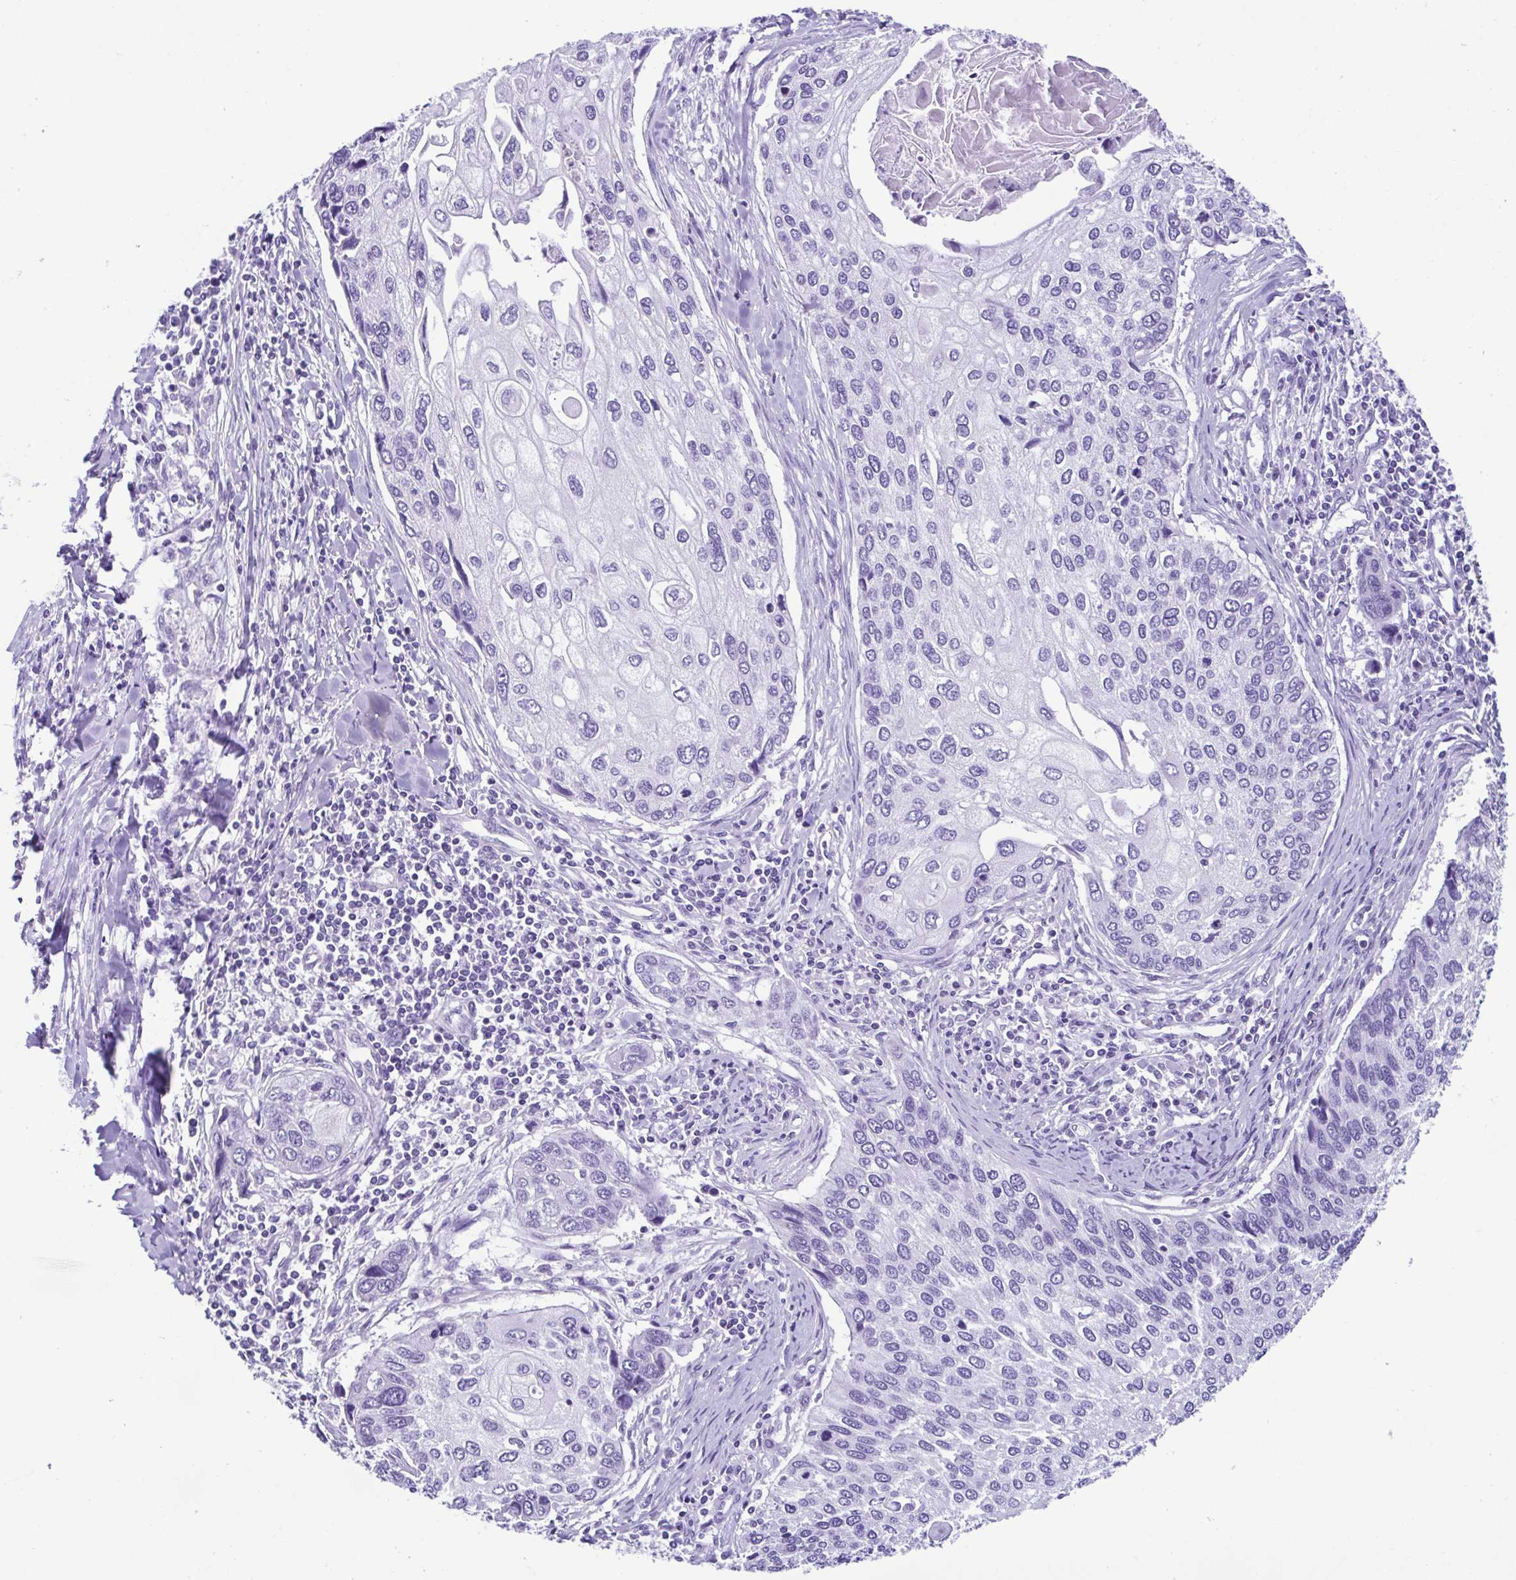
{"staining": {"intensity": "negative", "quantity": "none", "location": "none"}, "tissue": "lung cancer", "cell_type": "Tumor cells", "image_type": "cancer", "snomed": [{"axis": "morphology", "description": "Squamous cell carcinoma, NOS"}, {"axis": "morphology", "description": "Squamous cell carcinoma, metastatic, NOS"}, {"axis": "topography", "description": "Lung"}], "caption": "Human lung squamous cell carcinoma stained for a protein using immunohistochemistry (IHC) shows no expression in tumor cells.", "gene": "ACTRT3", "patient": {"sex": "male", "age": 63}}